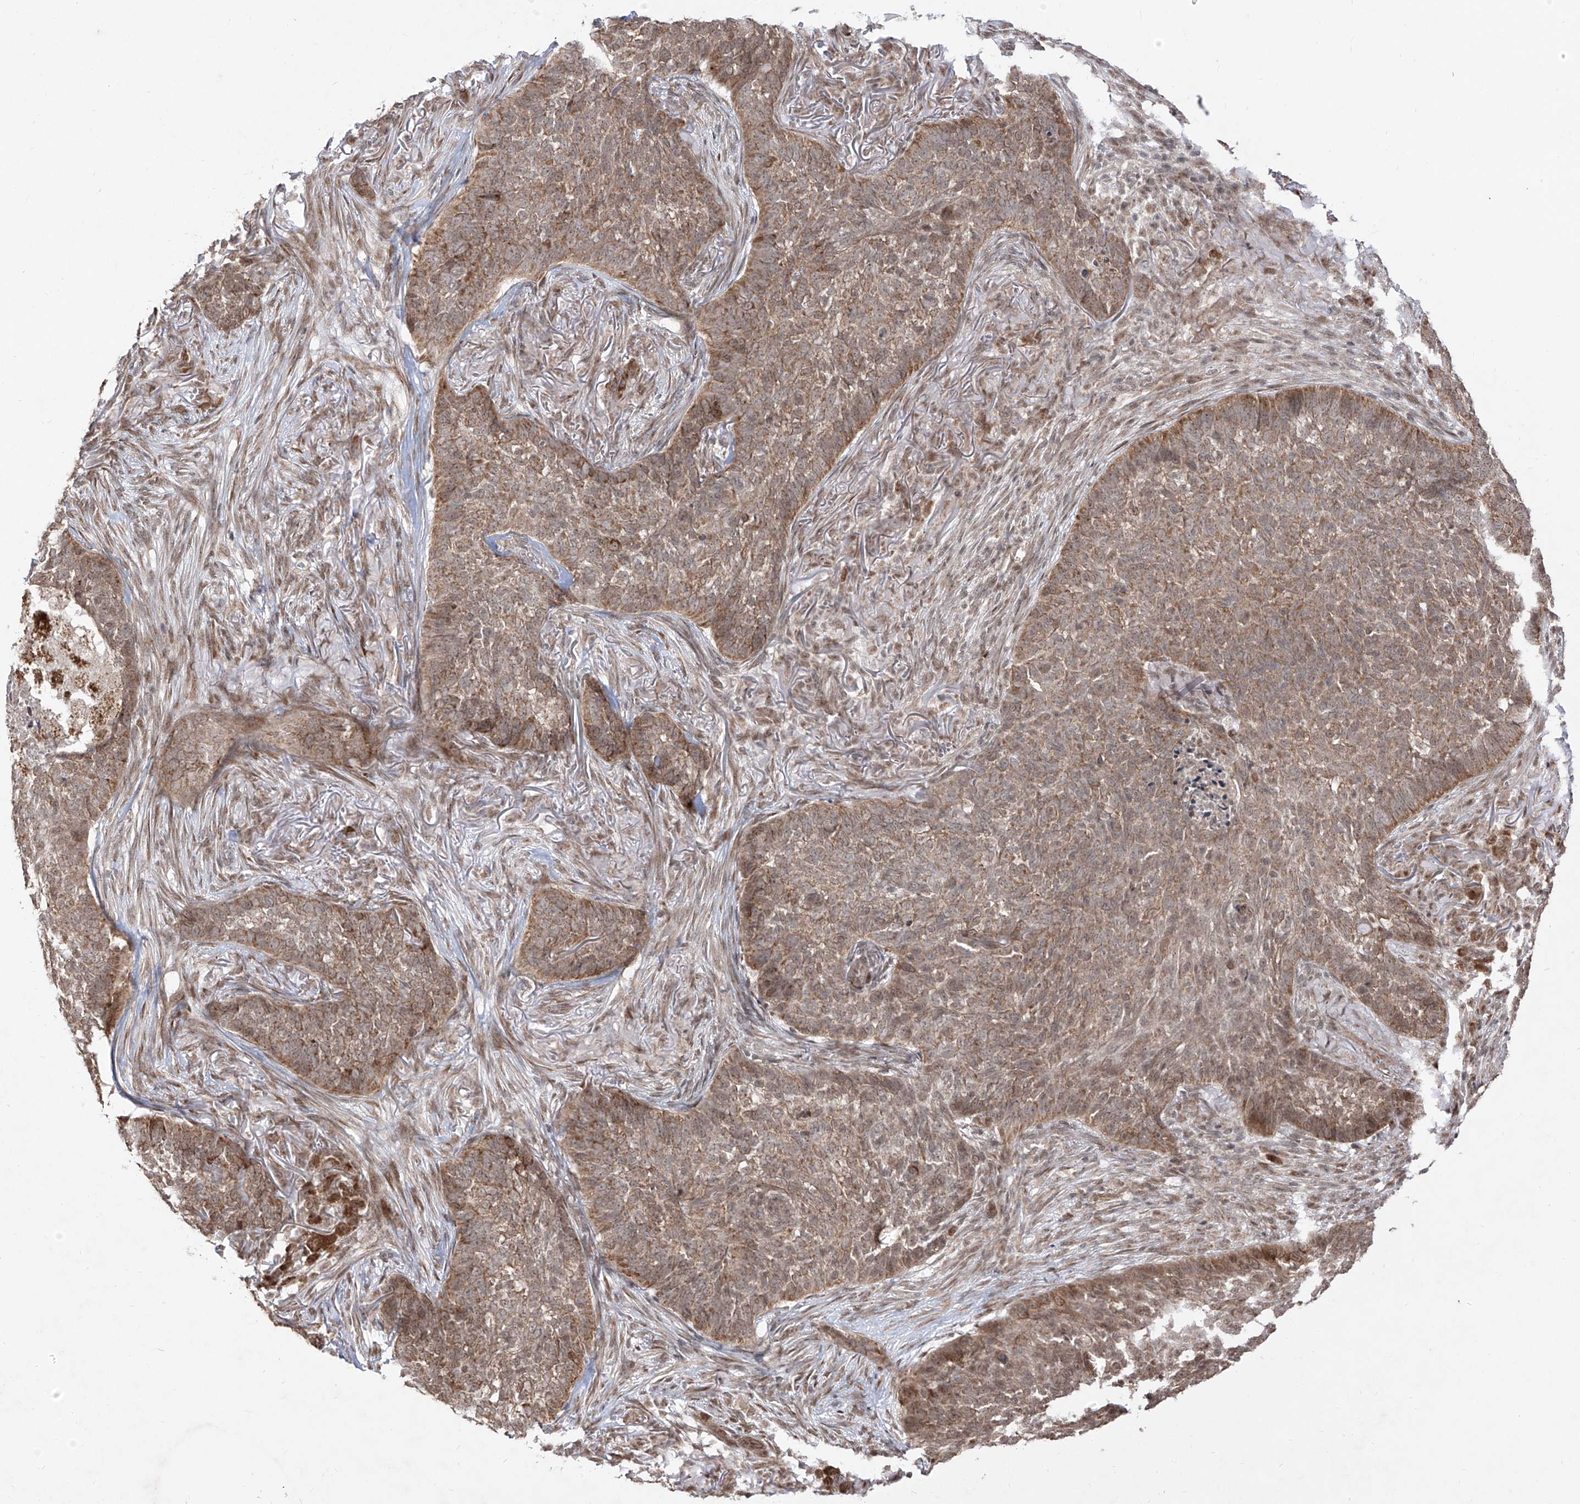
{"staining": {"intensity": "moderate", "quantity": "25%-75%", "location": "cytoplasmic/membranous"}, "tissue": "skin cancer", "cell_type": "Tumor cells", "image_type": "cancer", "snomed": [{"axis": "morphology", "description": "Basal cell carcinoma"}, {"axis": "topography", "description": "Skin"}], "caption": "Tumor cells show medium levels of moderate cytoplasmic/membranous staining in approximately 25%-75% of cells in human basal cell carcinoma (skin).", "gene": "SNRNP27", "patient": {"sex": "male", "age": 85}}